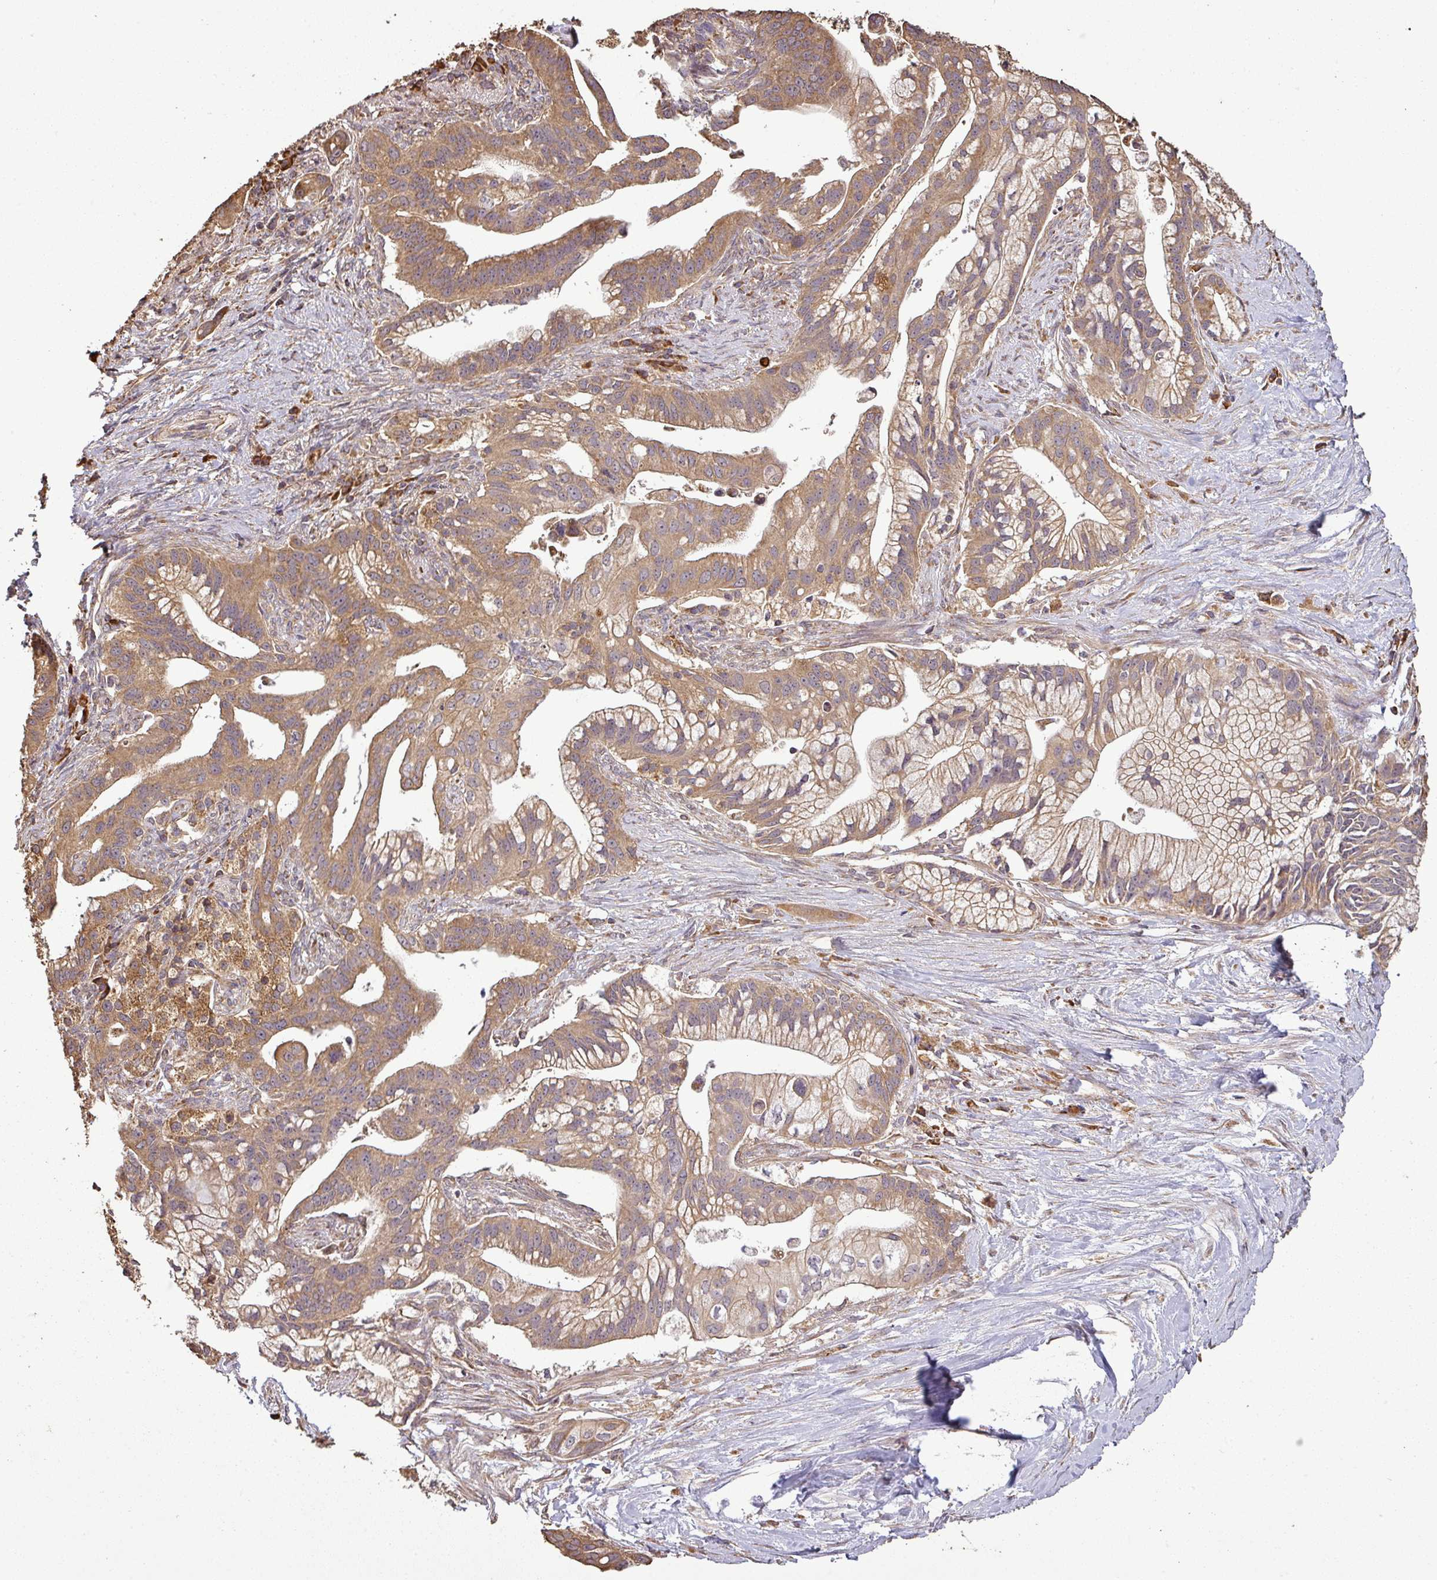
{"staining": {"intensity": "moderate", "quantity": ">75%", "location": "cytoplasmic/membranous"}, "tissue": "pancreatic cancer", "cell_type": "Tumor cells", "image_type": "cancer", "snomed": [{"axis": "morphology", "description": "Adenocarcinoma, NOS"}, {"axis": "topography", "description": "Pancreas"}], "caption": "Tumor cells reveal medium levels of moderate cytoplasmic/membranous positivity in approximately >75% of cells in adenocarcinoma (pancreatic).", "gene": "PLEKHM1", "patient": {"sex": "male", "age": 68}}